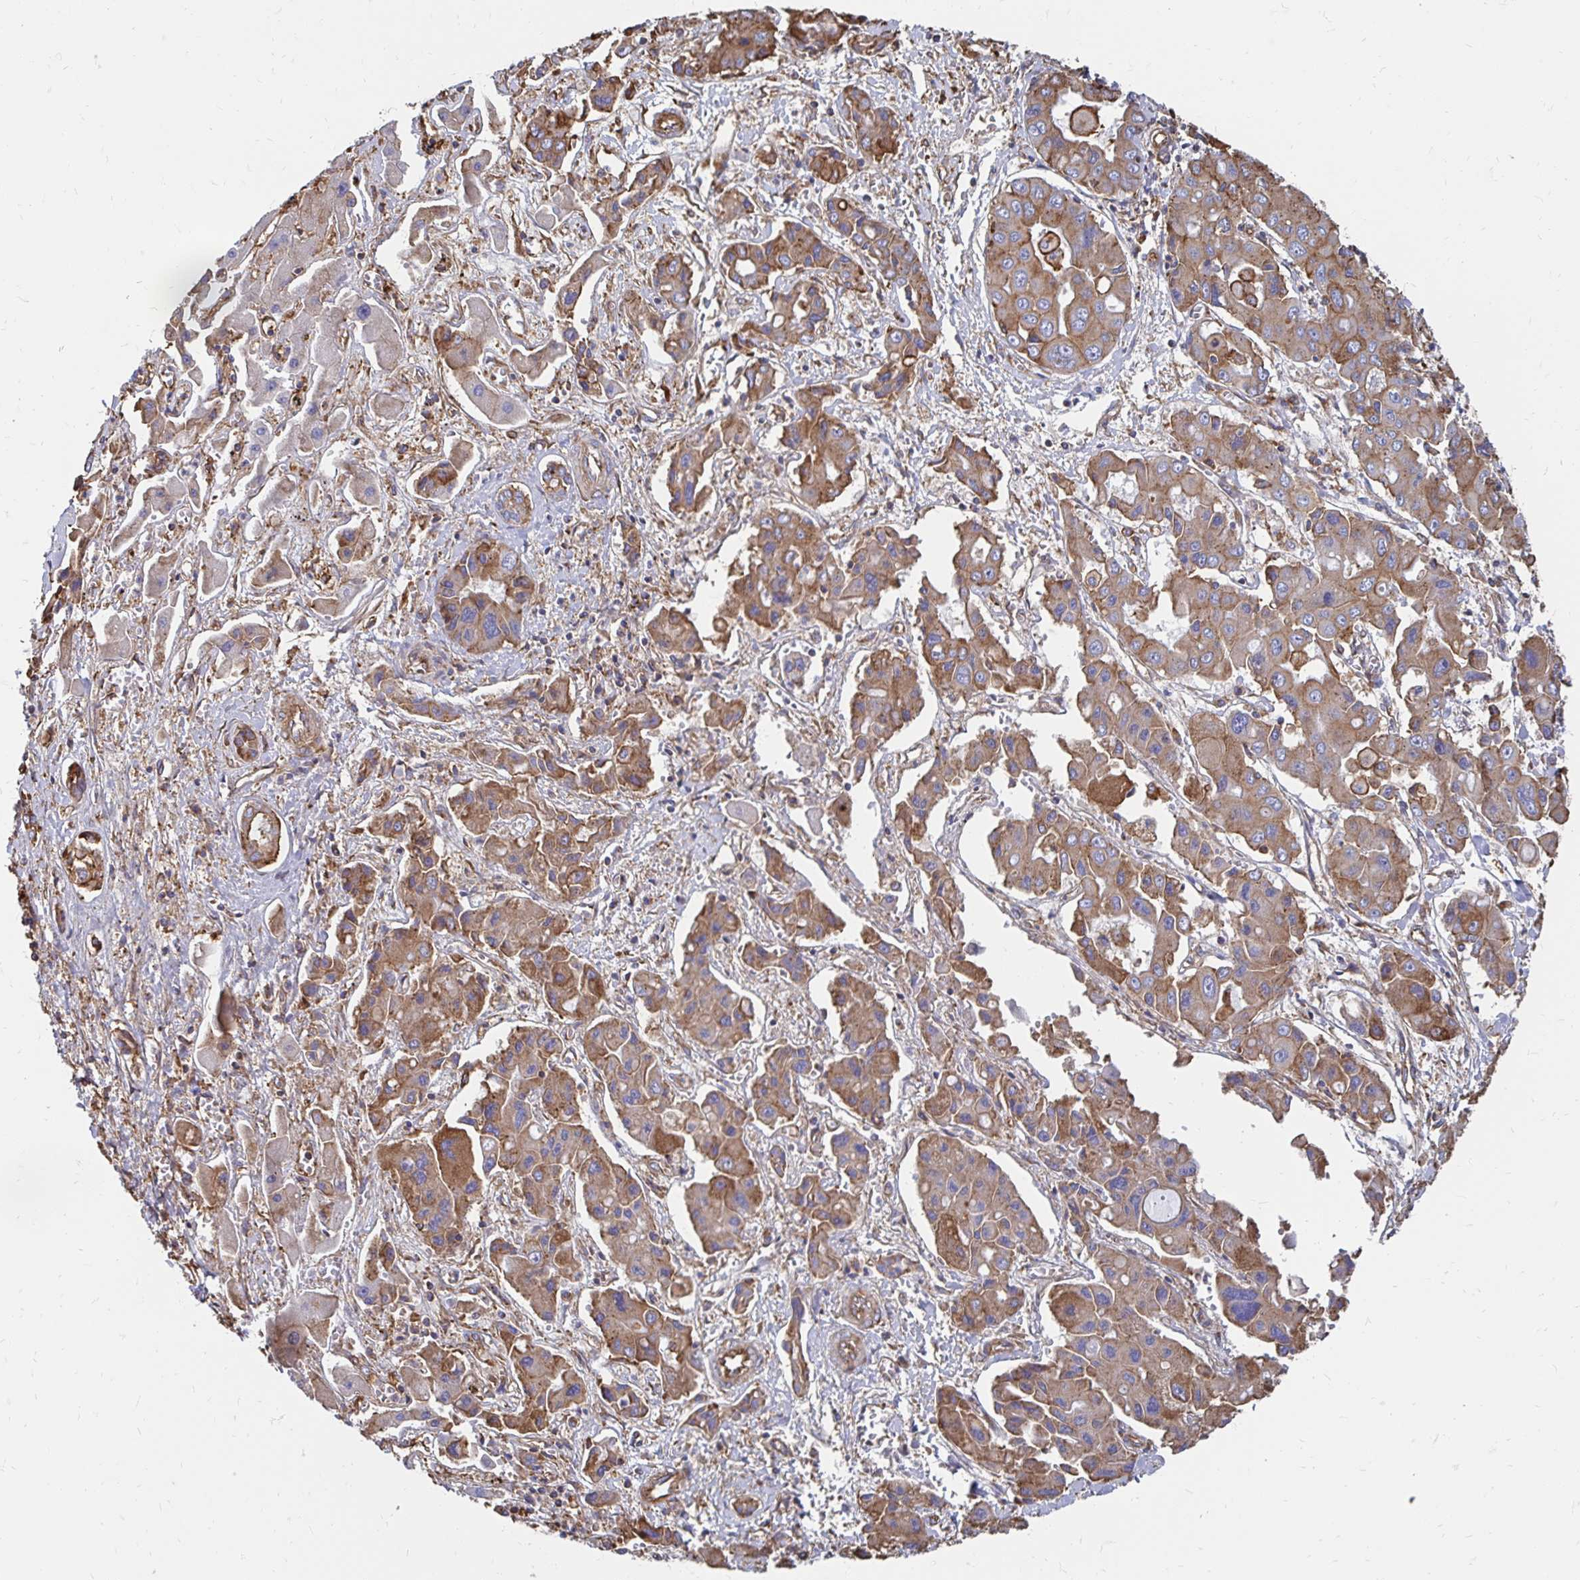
{"staining": {"intensity": "moderate", "quantity": ">75%", "location": "cytoplasmic/membranous"}, "tissue": "liver cancer", "cell_type": "Tumor cells", "image_type": "cancer", "snomed": [{"axis": "morphology", "description": "Cholangiocarcinoma"}, {"axis": "topography", "description": "Liver"}], "caption": "Immunohistochemical staining of human liver cancer (cholangiocarcinoma) shows medium levels of moderate cytoplasmic/membranous protein staining in about >75% of tumor cells. Using DAB (3,3'-diaminobenzidine) (brown) and hematoxylin (blue) stains, captured at high magnification using brightfield microscopy.", "gene": "CLTC", "patient": {"sex": "male", "age": 67}}